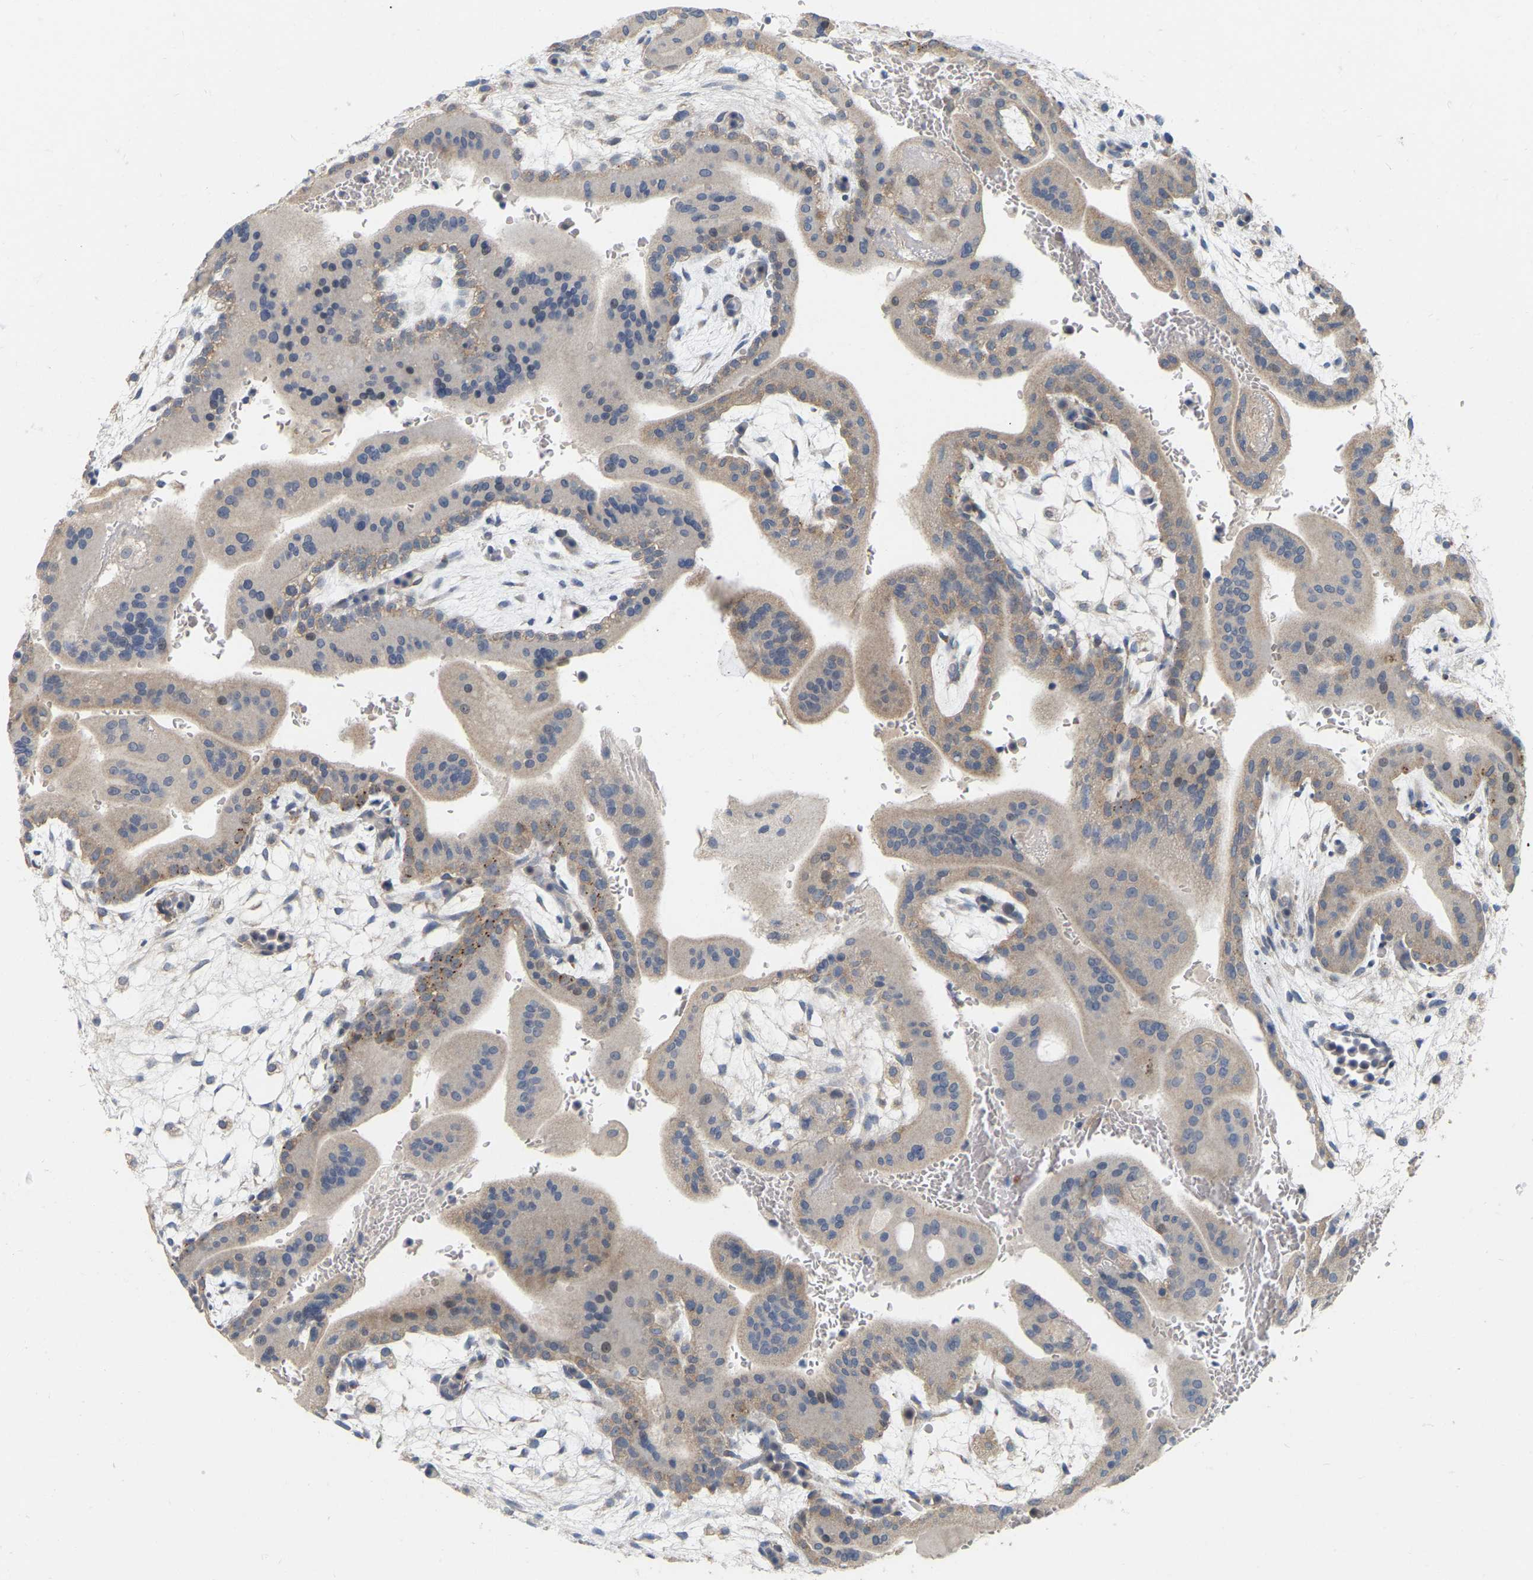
{"staining": {"intensity": "moderate", "quantity": "<25%", "location": "cytoplasmic/membranous"}, "tissue": "placenta", "cell_type": "Decidual cells", "image_type": "normal", "snomed": [{"axis": "morphology", "description": "Normal tissue, NOS"}, {"axis": "topography", "description": "Placenta"}], "caption": "Protein positivity by immunohistochemistry (IHC) reveals moderate cytoplasmic/membranous positivity in about <25% of decidual cells in unremarkable placenta. The staining is performed using DAB (3,3'-diaminobenzidine) brown chromogen to label protein expression. The nuclei are counter-stained blue using hematoxylin.", "gene": "SSH1", "patient": {"sex": "female", "age": 35}}